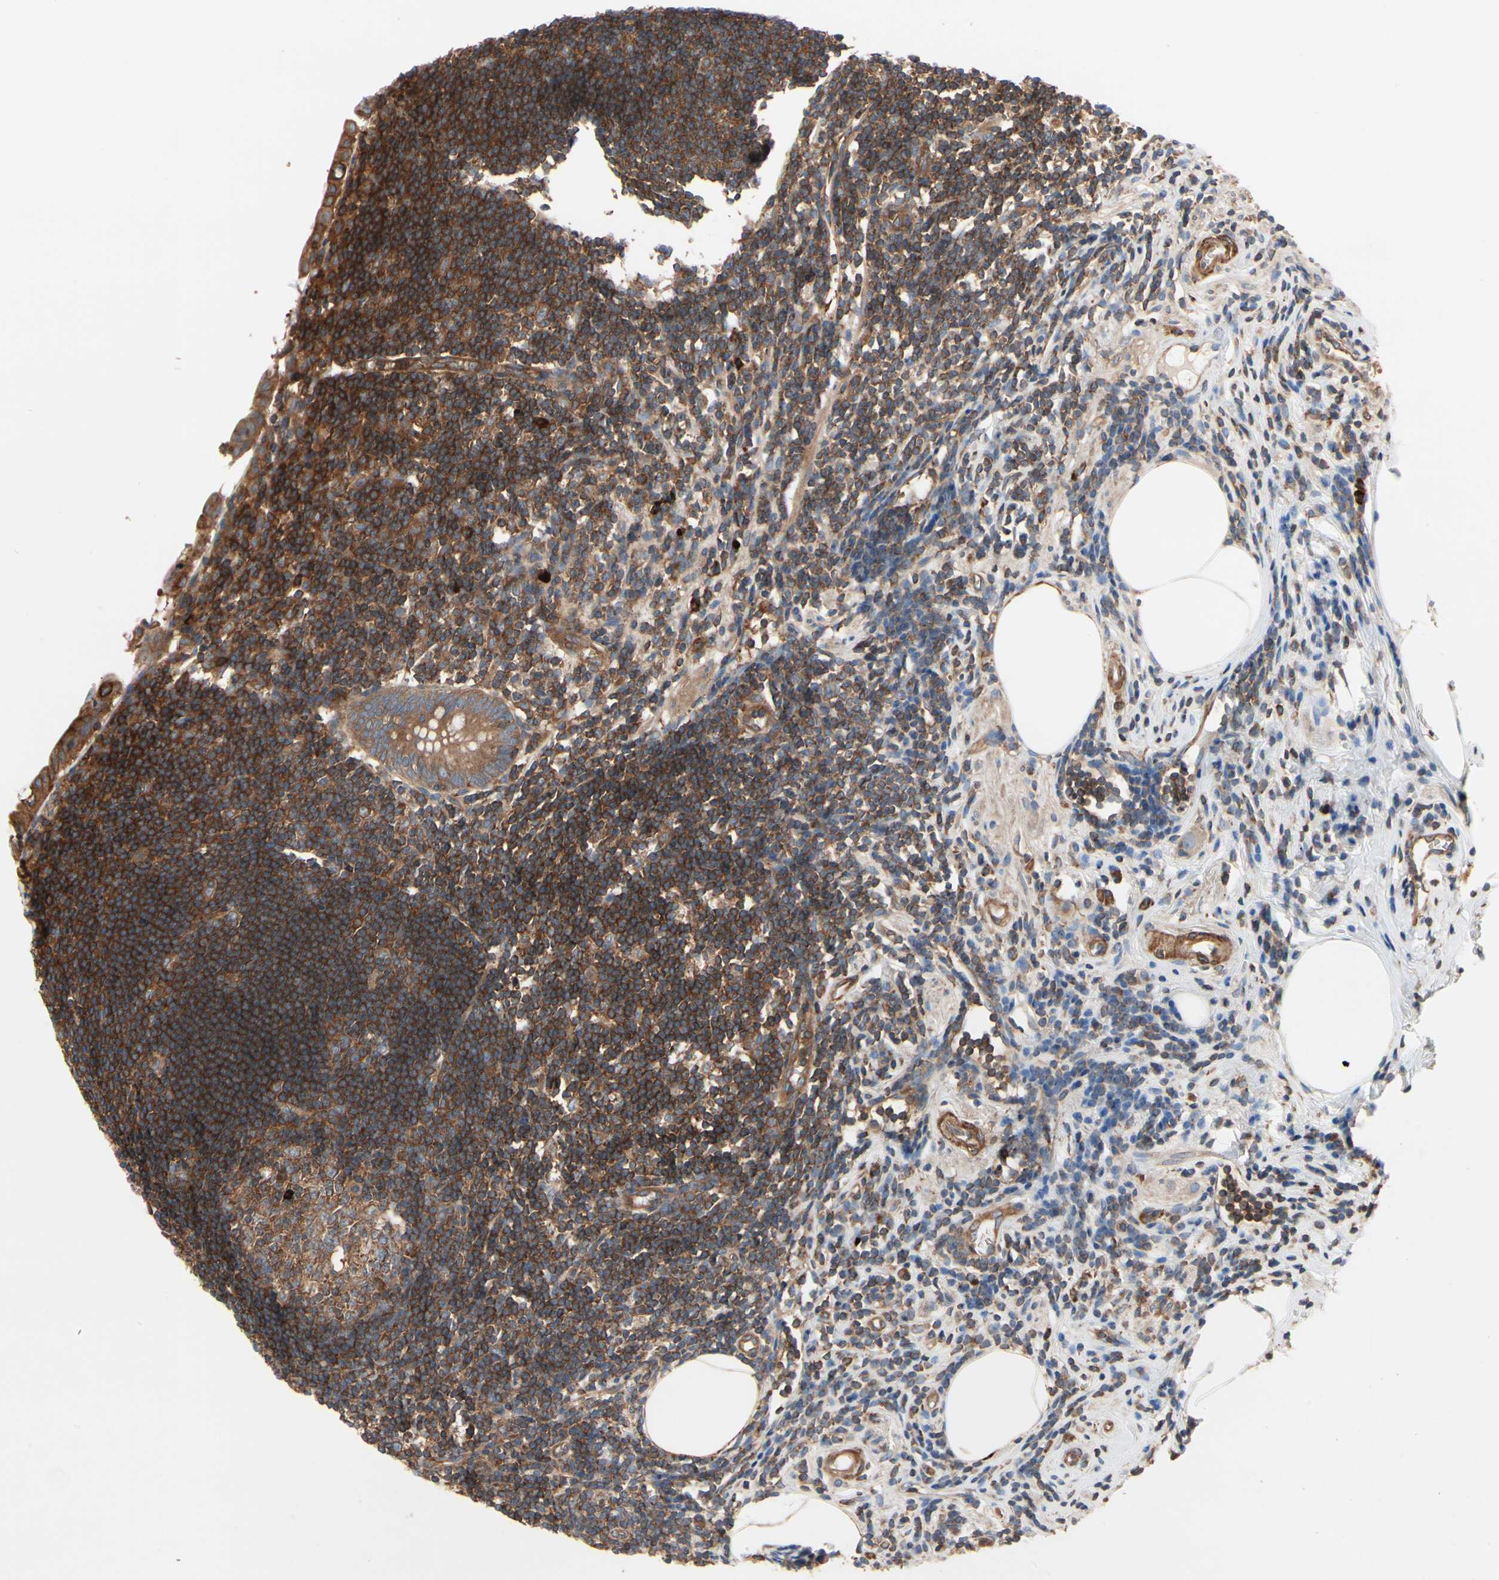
{"staining": {"intensity": "moderate", "quantity": ">75%", "location": "cytoplasmic/membranous"}, "tissue": "appendix", "cell_type": "Glandular cells", "image_type": "normal", "snomed": [{"axis": "morphology", "description": "Normal tissue, NOS"}, {"axis": "topography", "description": "Appendix"}], "caption": "Unremarkable appendix was stained to show a protein in brown. There is medium levels of moderate cytoplasmic/membranous expression in approximately >75% of glandular cells. Nuclei are stained in blue.", "gene": "ROCK1", "patient": {"sex": "female", "age": 50}}